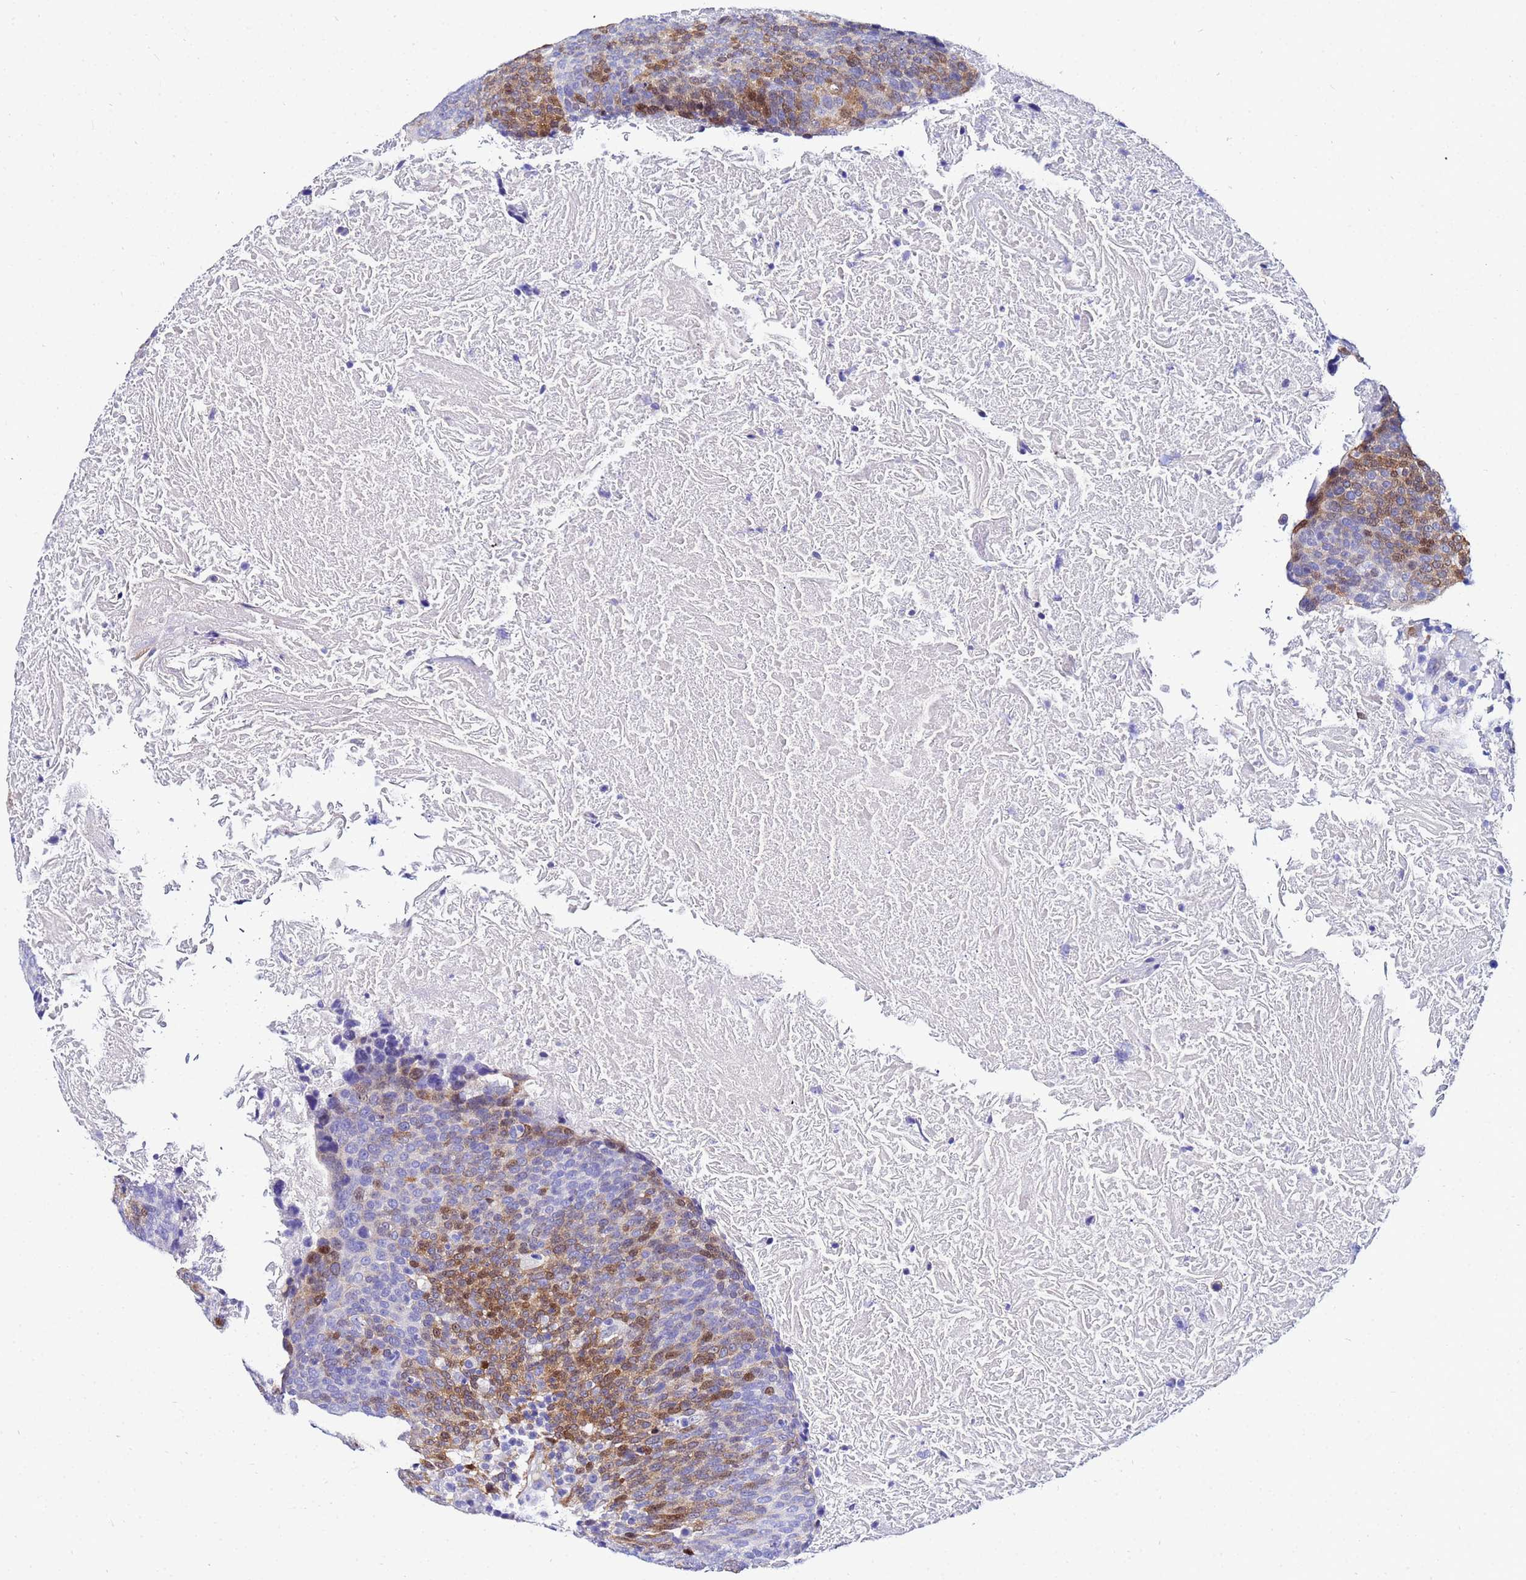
{"staining": {"intensity": "moderate", "quantity": "<25%", "location": "cytoplasmic/membranous"}, "tissue": "head and neck cancer", "cell_type": "Tumor cells", "image_type": "cancer", "snomed": [{"axis": "morphology", "description": "Squamous cell carcinoma, NOS"}, {"axis": "morphology", "description": "Squamous cell carcinoma, metastatic, NOS"}, {"axis": "topography", "description": "Lymph node"}, {"axis": "topography", "description": "Head-Neck"}], "caption": "Head and neck cancer (metastatic squamous cell carcinoma) tissue exhibits moderate cytoplasmic/membranous staining in about <25% of tumor cells", "gene": "PPP1R14C", "patient": {"sex": "male", "age": 62}}